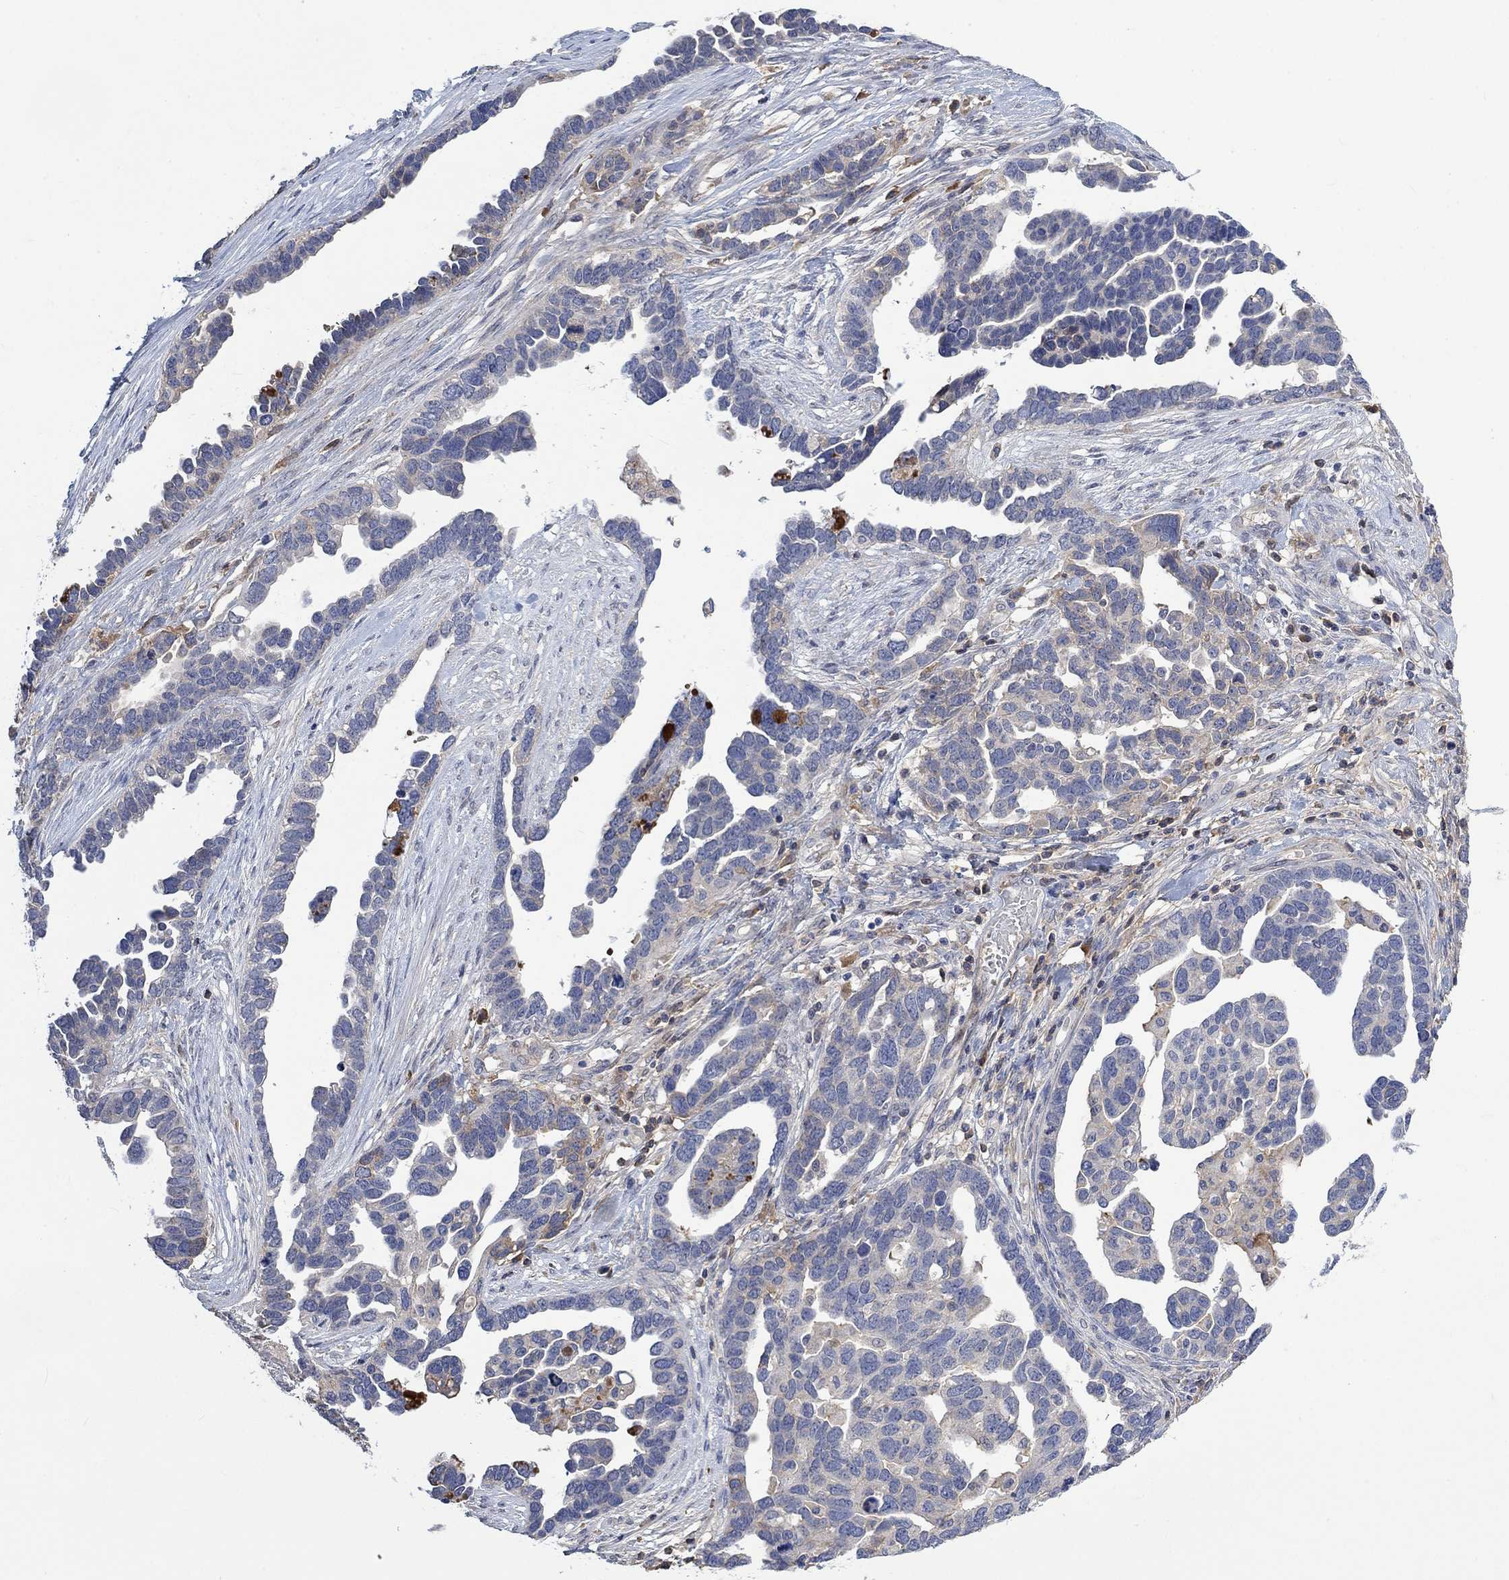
{"staining": {"intensity": "negative", "quantity": "none", "location": "none"}, "tissue": "ovarian cancer", "cell_type": "Tumor cells", "image_type": "cancer", "snomed": [{"axis": "morphology", "description": "Cystadenocarcinoma, serous, NOS"}, {"axis": "topography", "description": "Ovary"}], "caption": "IHC image of neoplastic tissue: human serous cystadenocarcinoma (ovarian) stained with DAB (3,3'-diaminobenzidine) displays no significant protein positivity in tumor cells.", "gene": "MSTN", "patient": {"sex": "female", "age": 54}}